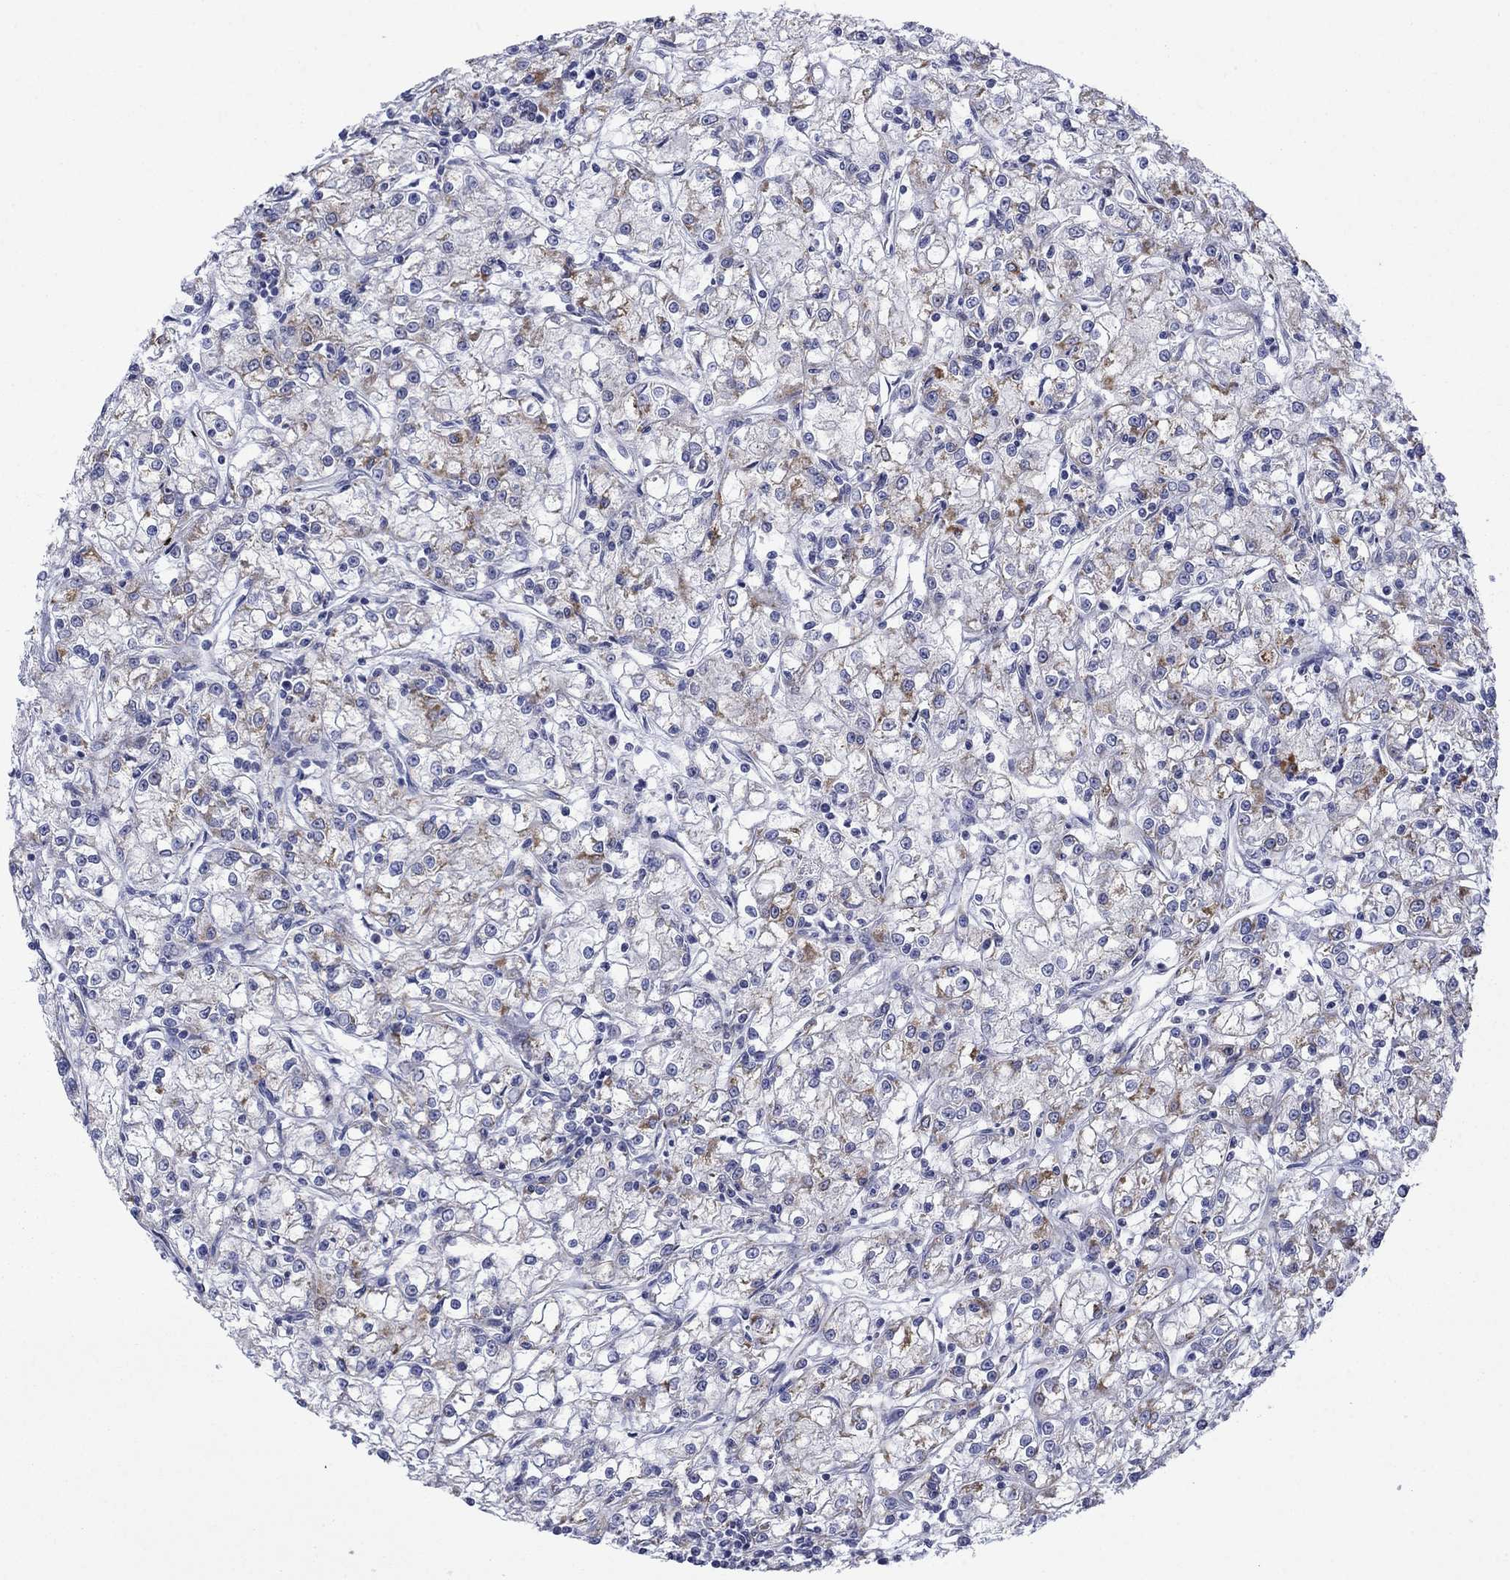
{"staining": {"intensity": "moderate", "quantity": "<25%", "location": "cytoplasmic/membranous"}, "tissue": "renal cancer", "cell_type": "Tumor cells", "image_type": "cancer", "snomed": [{"axis": "morphology", "description": "Adenocarcinoma, NOS"}, {"axis": "topography", "description": "Kidney"}], "caption": "Protein staining reveals moderate cytoplasmic/membranous expression in about <25% of tumor cells in adenocarcinoma (renal).", "gene": "CISD1", "patient": {"sex": "female", "age": 59}}